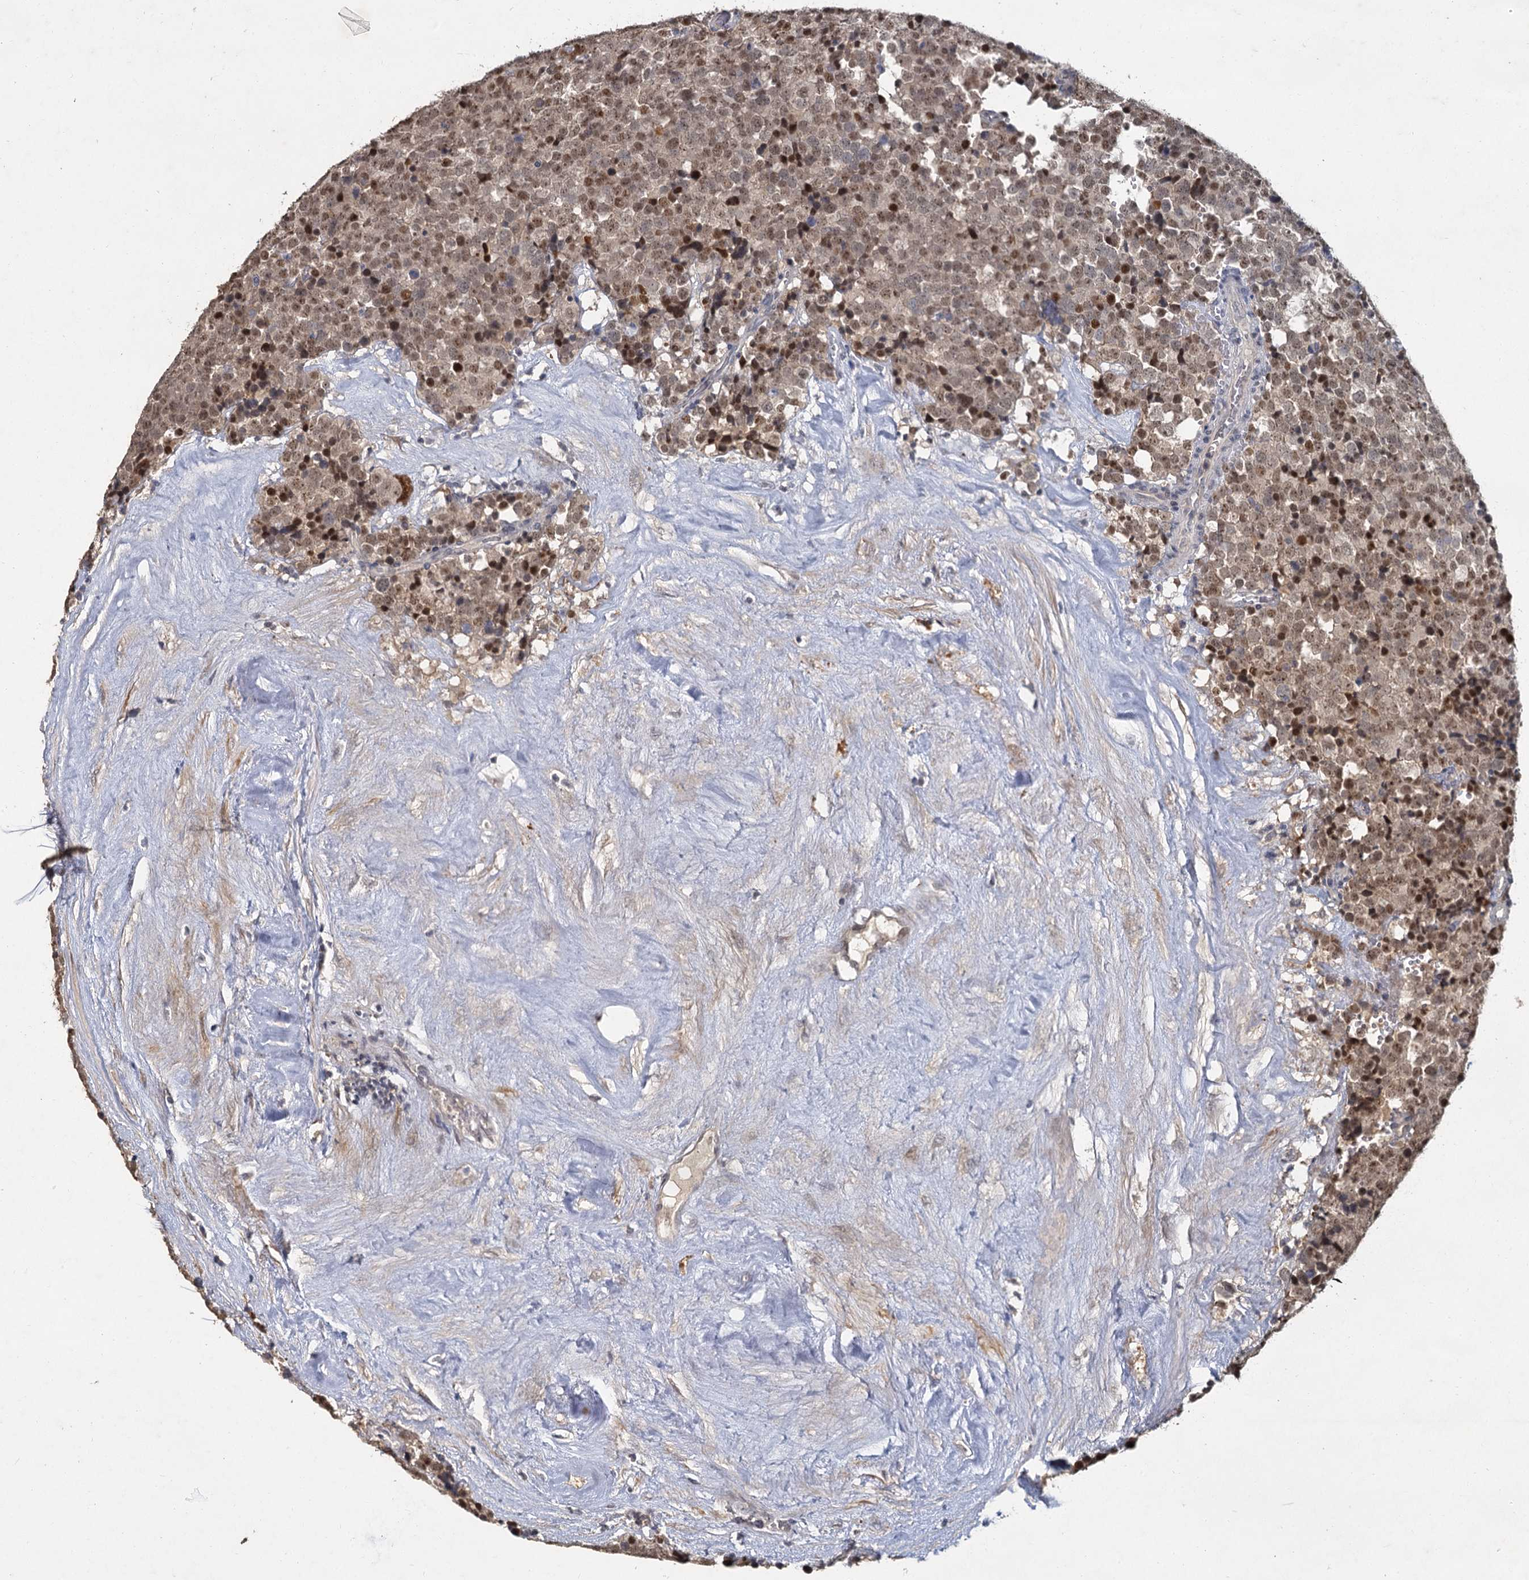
{"staining": {"intensity": "moderate", "quantity": ">75%", "location": "cytoplasmic/membranous,nuclear"}, "tissue": "testis cancer", "cell_type": "Tumor cells", "image_type": "cancer", "snomed": [{"axis": "morphology", "description": "Seminoma, NOS"}, {"axis": "topography", "description": "Testis"}], "caption": "High-power microscopy captured an immunohistochemistry histopathology image of testis cancer (seminoma), revealing moderate cytoplasmic/membranous and nuclear staining in about >75% of tumor cells.", "gene": "MUCL1", "patient": {"sex": "male", "age": 71}}